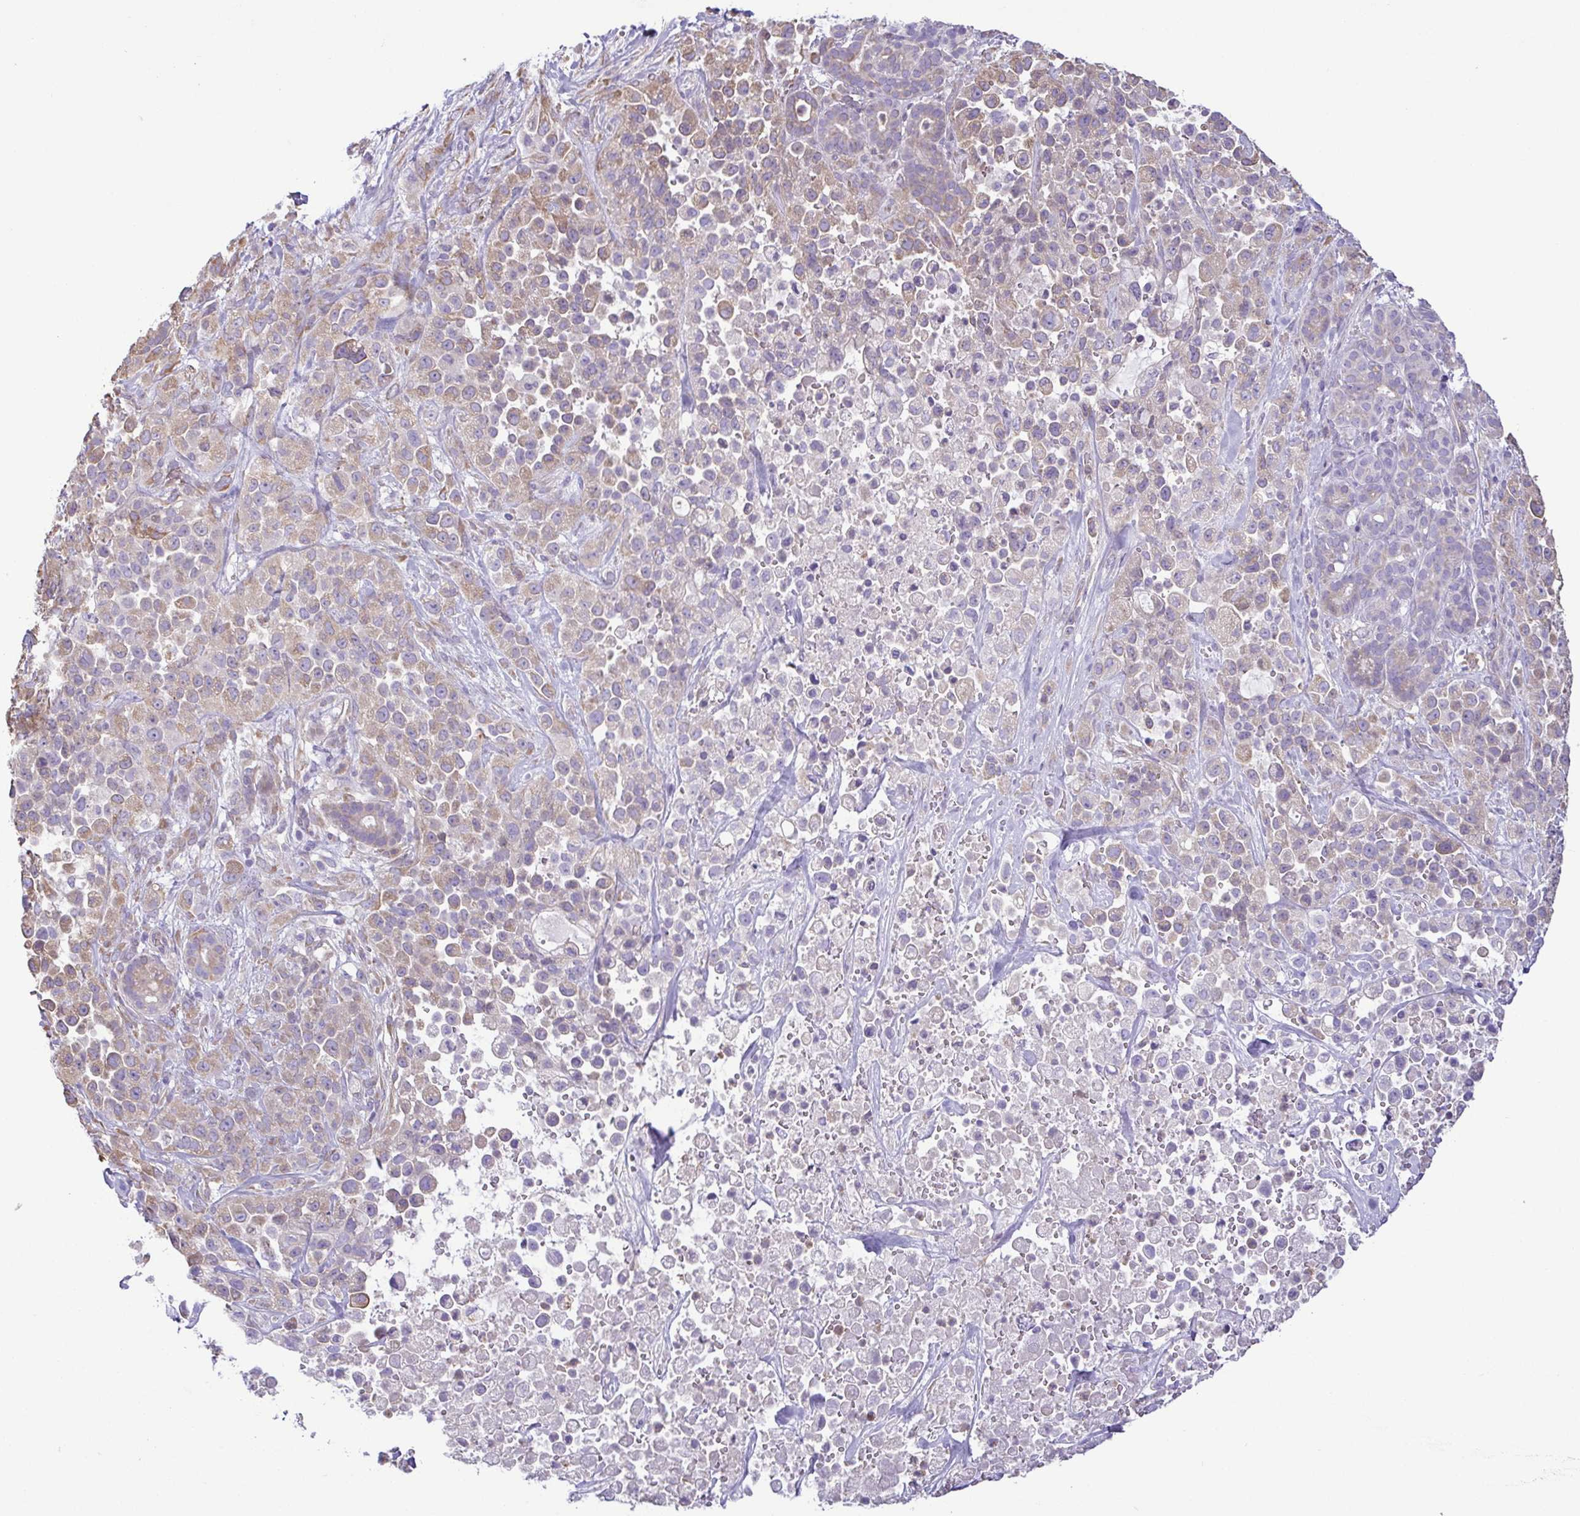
{"staining": {"intensity": "weak", "quantity": "25%-75%", "location": "cytoplasmic/membranous"}, "tissue": "pancreatic cancer", "cell_type": "Tumor cells", "image_type": "cancer", "snomed": [{"axis": "morphology", "description": "Adenocarcinoma, NOS"}, {"axis": "topography", "description": "Pancreas"}], "caption": "Weak cytoplasmic/membranous protein expression is present in approximately 25%-75% of tumor cells in pancreatic adenocarcinoma.", "gene": "MYL10", "patient": {"sex": "male", "age": 44}}